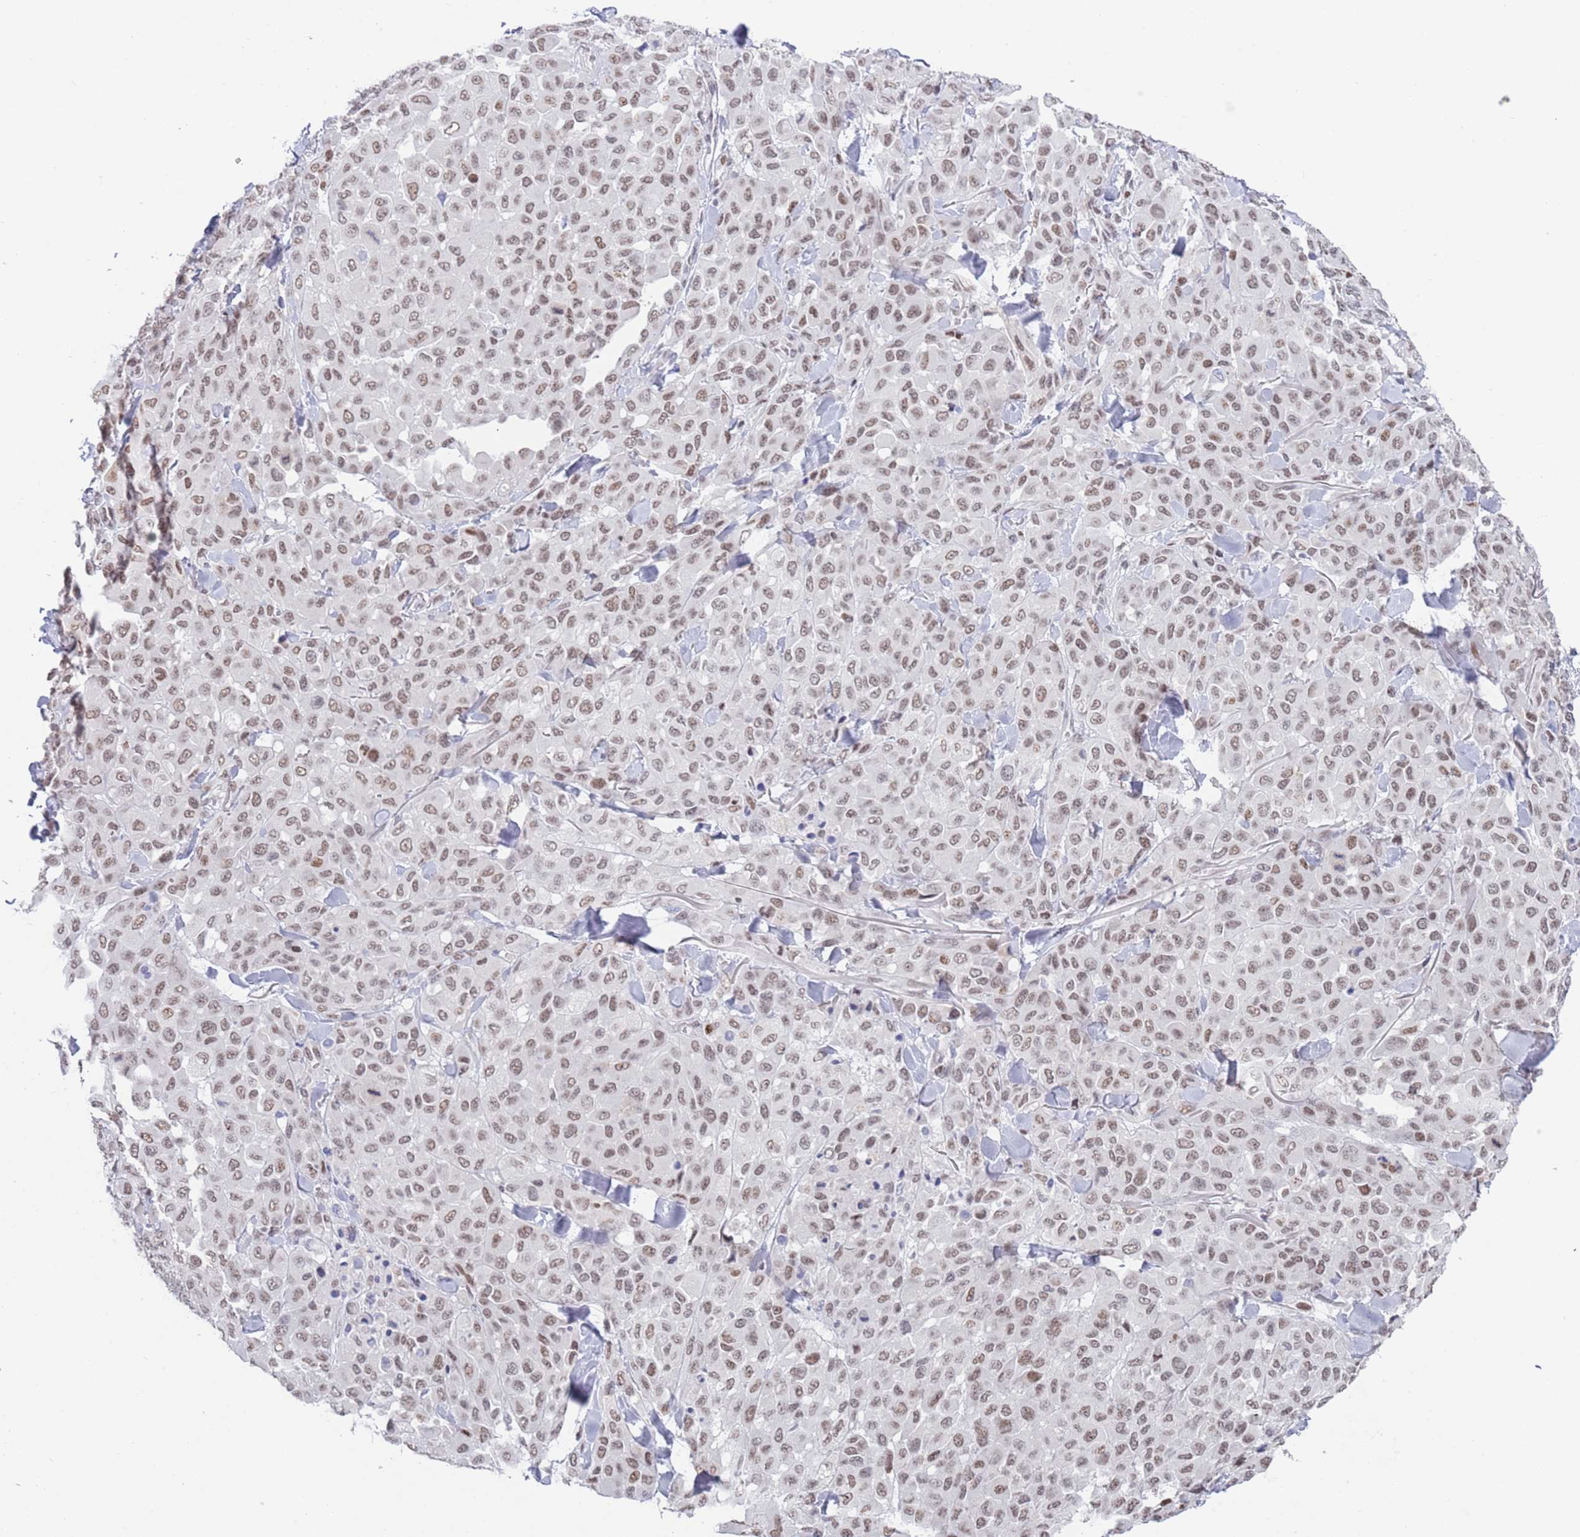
{"staining": {"intensity": "moderate", "quantity": ">75%", "location": "nuclear"}, "tissue": "melanoma", "cell_type": "Tumor cells", "image_type": "cancer", "snomed": [{"axis": "morphology", "description": "Malignant melanoma, Metastatic site"}, {"axis": "topography", "description": "Skin"}], "caption": "Melanoma stained with DAB immunohistochemistry (IHC) demonstrates medium levels of moderate nuclear expression in approximately >75% of tumor cells. (IHC, brightfield microscopy, high magnification).", "gene": "ZNF382", "patient": {"sex": "female", "age": 81}}